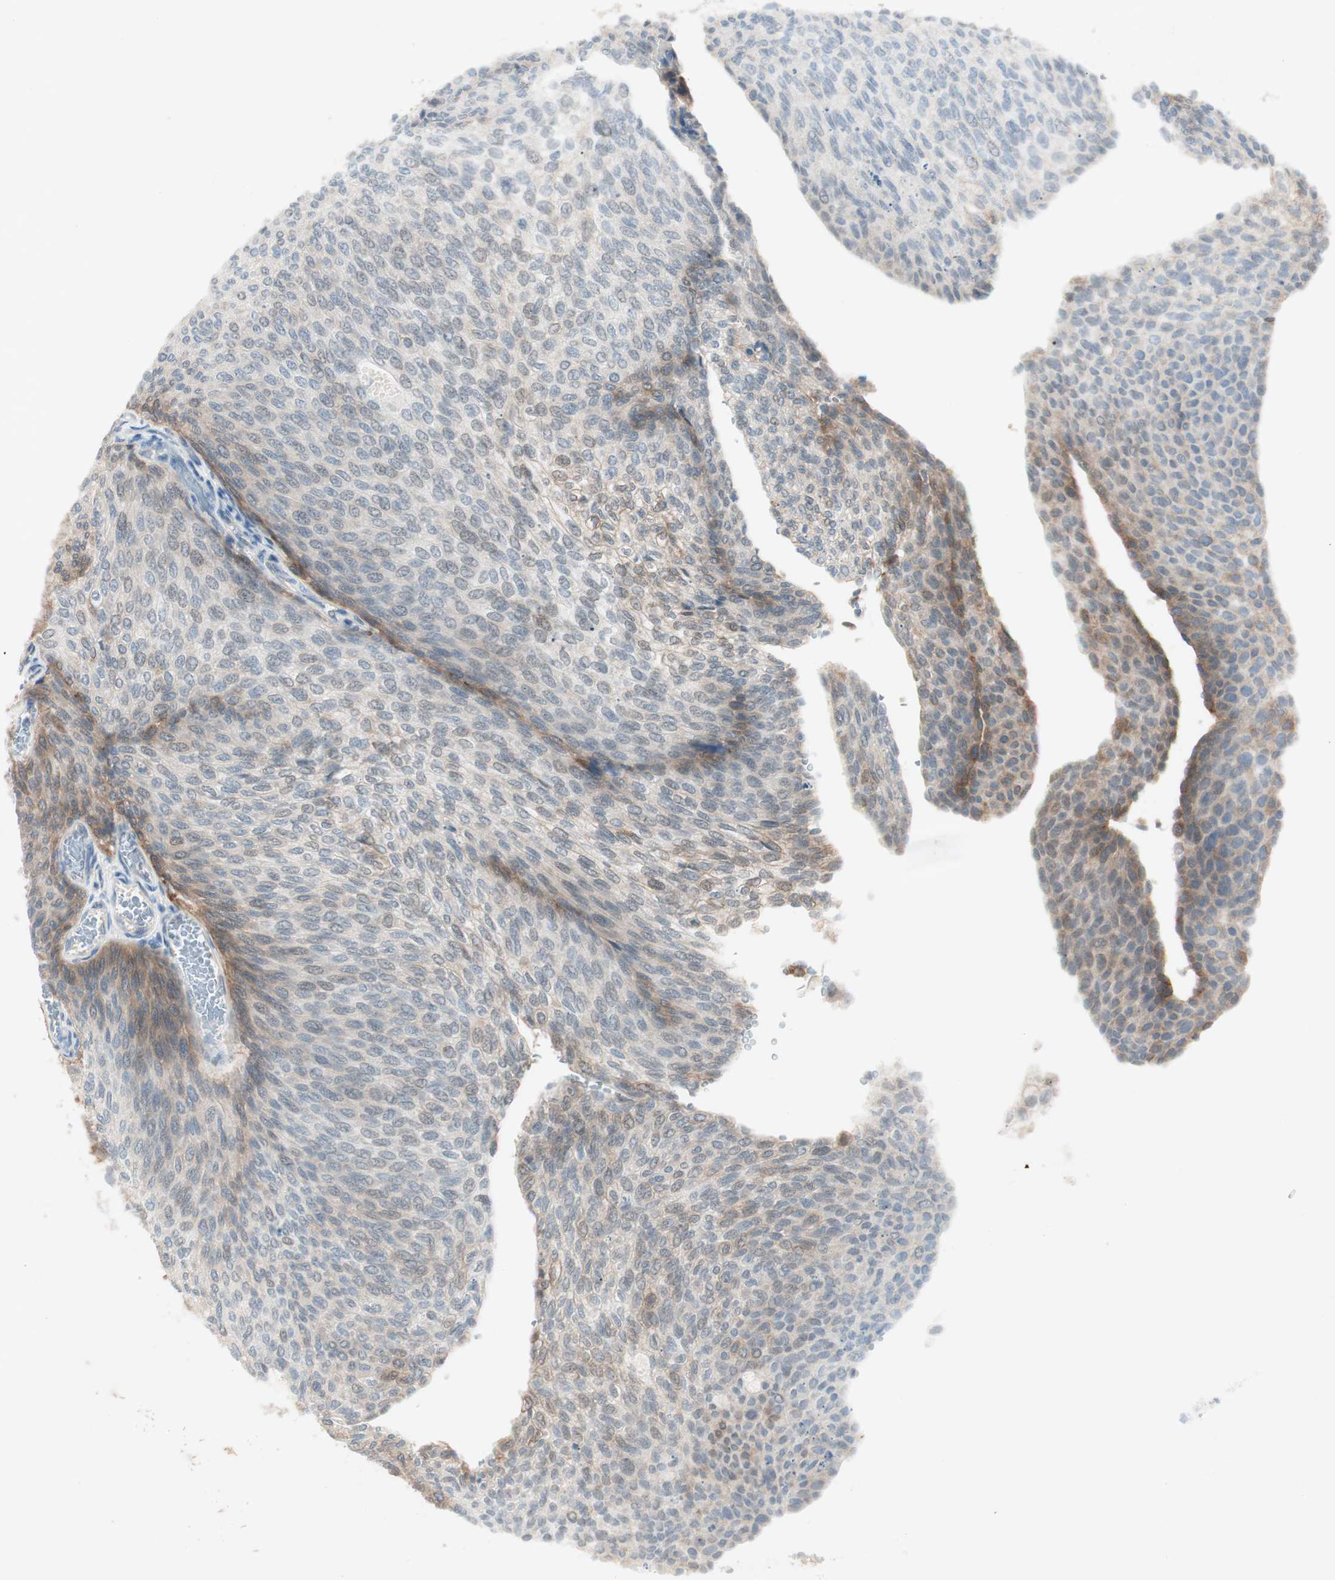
{"staining": {"intensity": "moderate", "quantity": "<25%", "location": "cytoplasmic/membranous"}, "tissue": "urothelial cancer", "cell_type": "Tumor cells", "image_type": "cancer", "snomed": [{"axis": "morphology", "description": "Urothelial carcinoma, Low grade"}, {"axis": "topography", "description": "Urinary bladder"}], "caption": "Protein expression analysis of urothelial carcinoma (low-grade) exhibits moderate cytoplasmic/membranous expression in approximately <25% of tumor cells.", "gene": "ITGB4", "patient": {"sex": "female", "age": 79}}